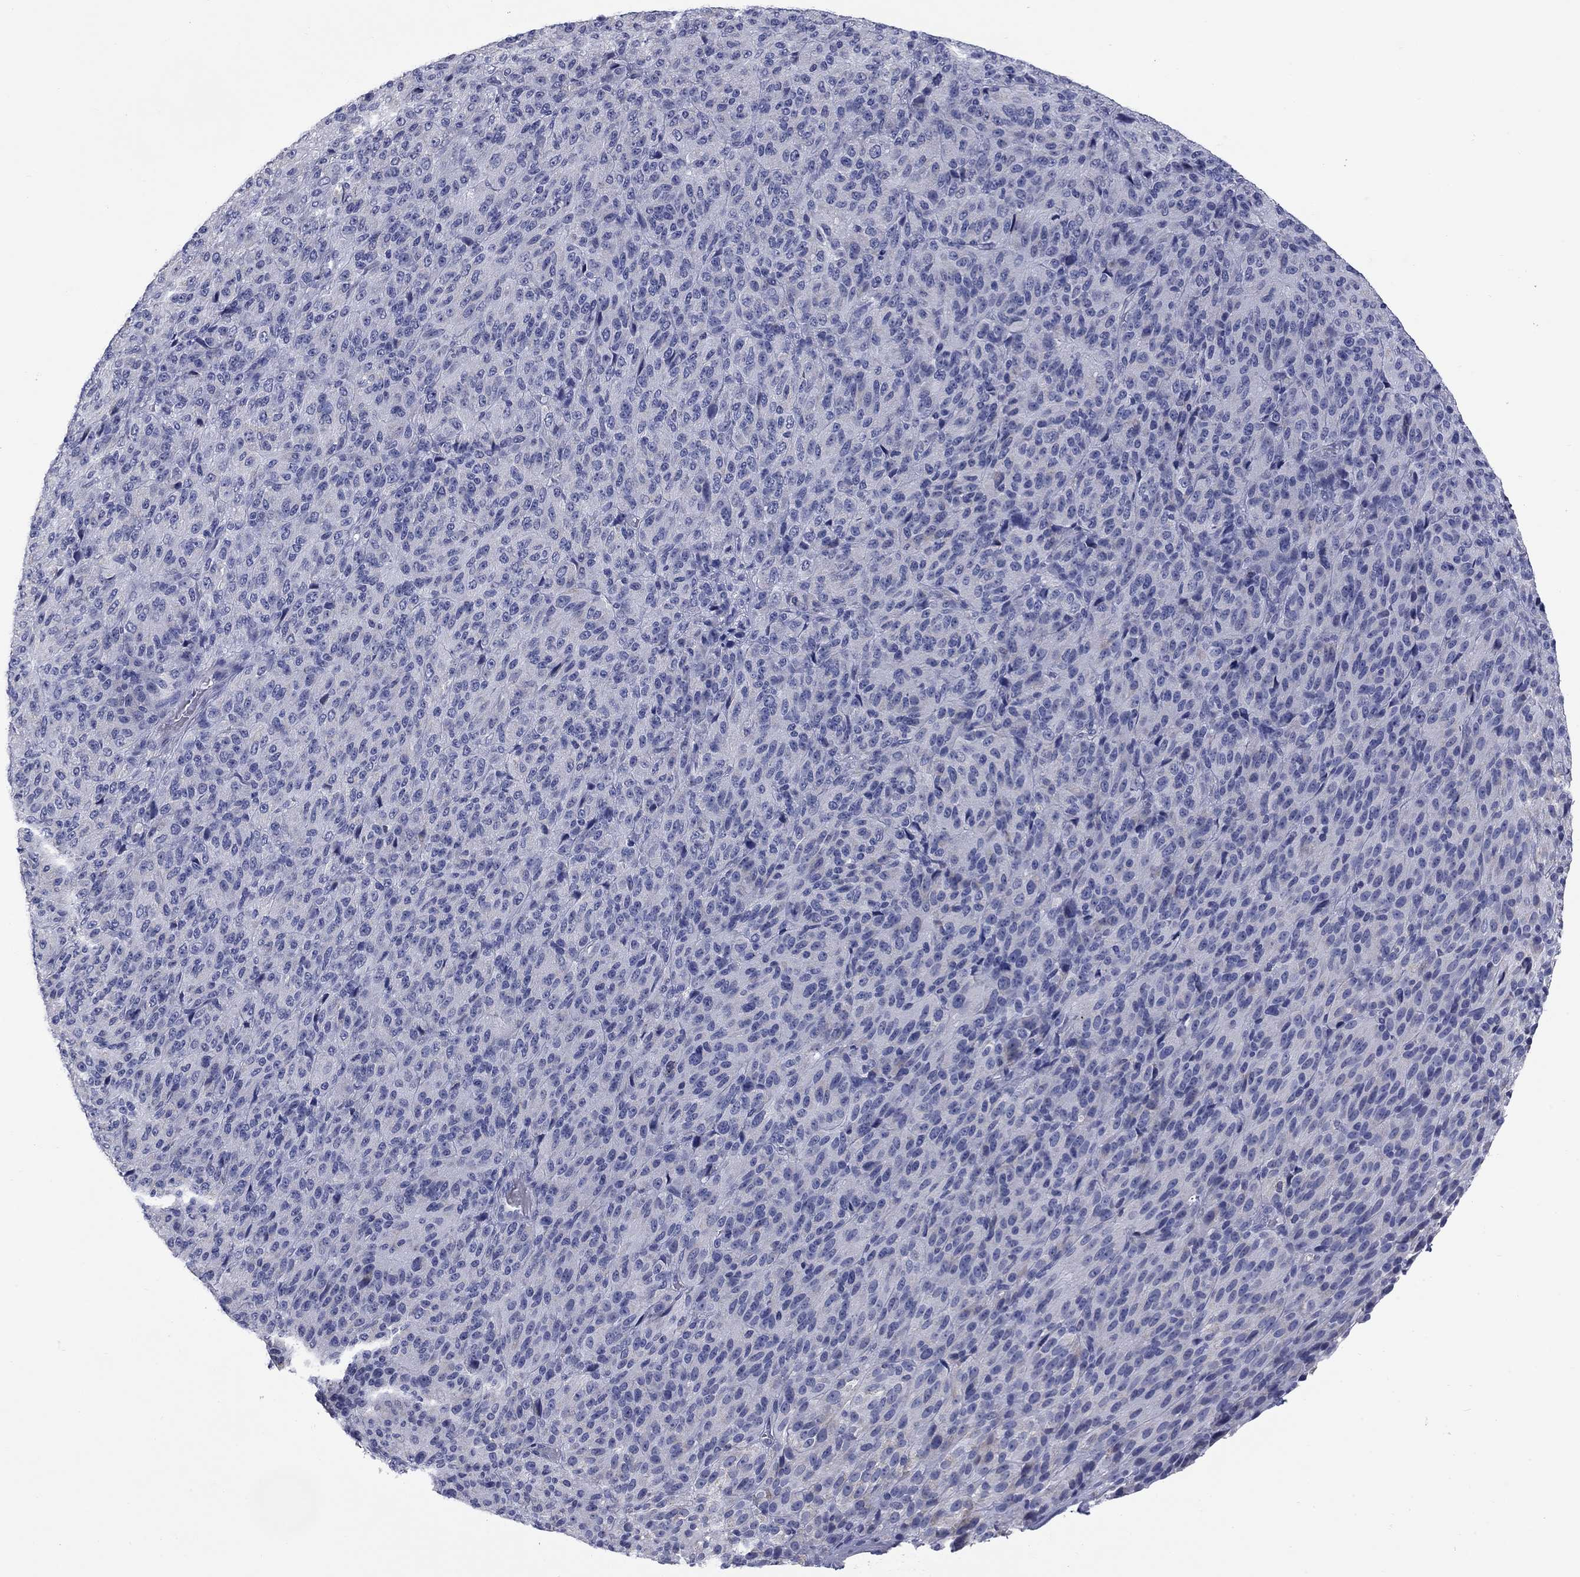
{"staining": {"intensity": "negative", "quantity": "none", "location": "none"}, "tissue": "melanoma", "cell_type": "Tumor cells", "image_type": "cancer", "snomed": [{"axis": "morphology", "description": "Malignant melanoma, Metastatic site"}, {"axis": "topography", "description": "Brain"}], "caption": "Photomicrograph shows no significant protein staining in tumor cells of melanoma. Brightfield microscopy of immunohistochemistry stained with DAB (3,3'-diaminobenzidine) (brown) and hematoxylin (blue), captured at high magnification.", "gene": "FRK", "patient": {"sex": "female", "age": 56}}